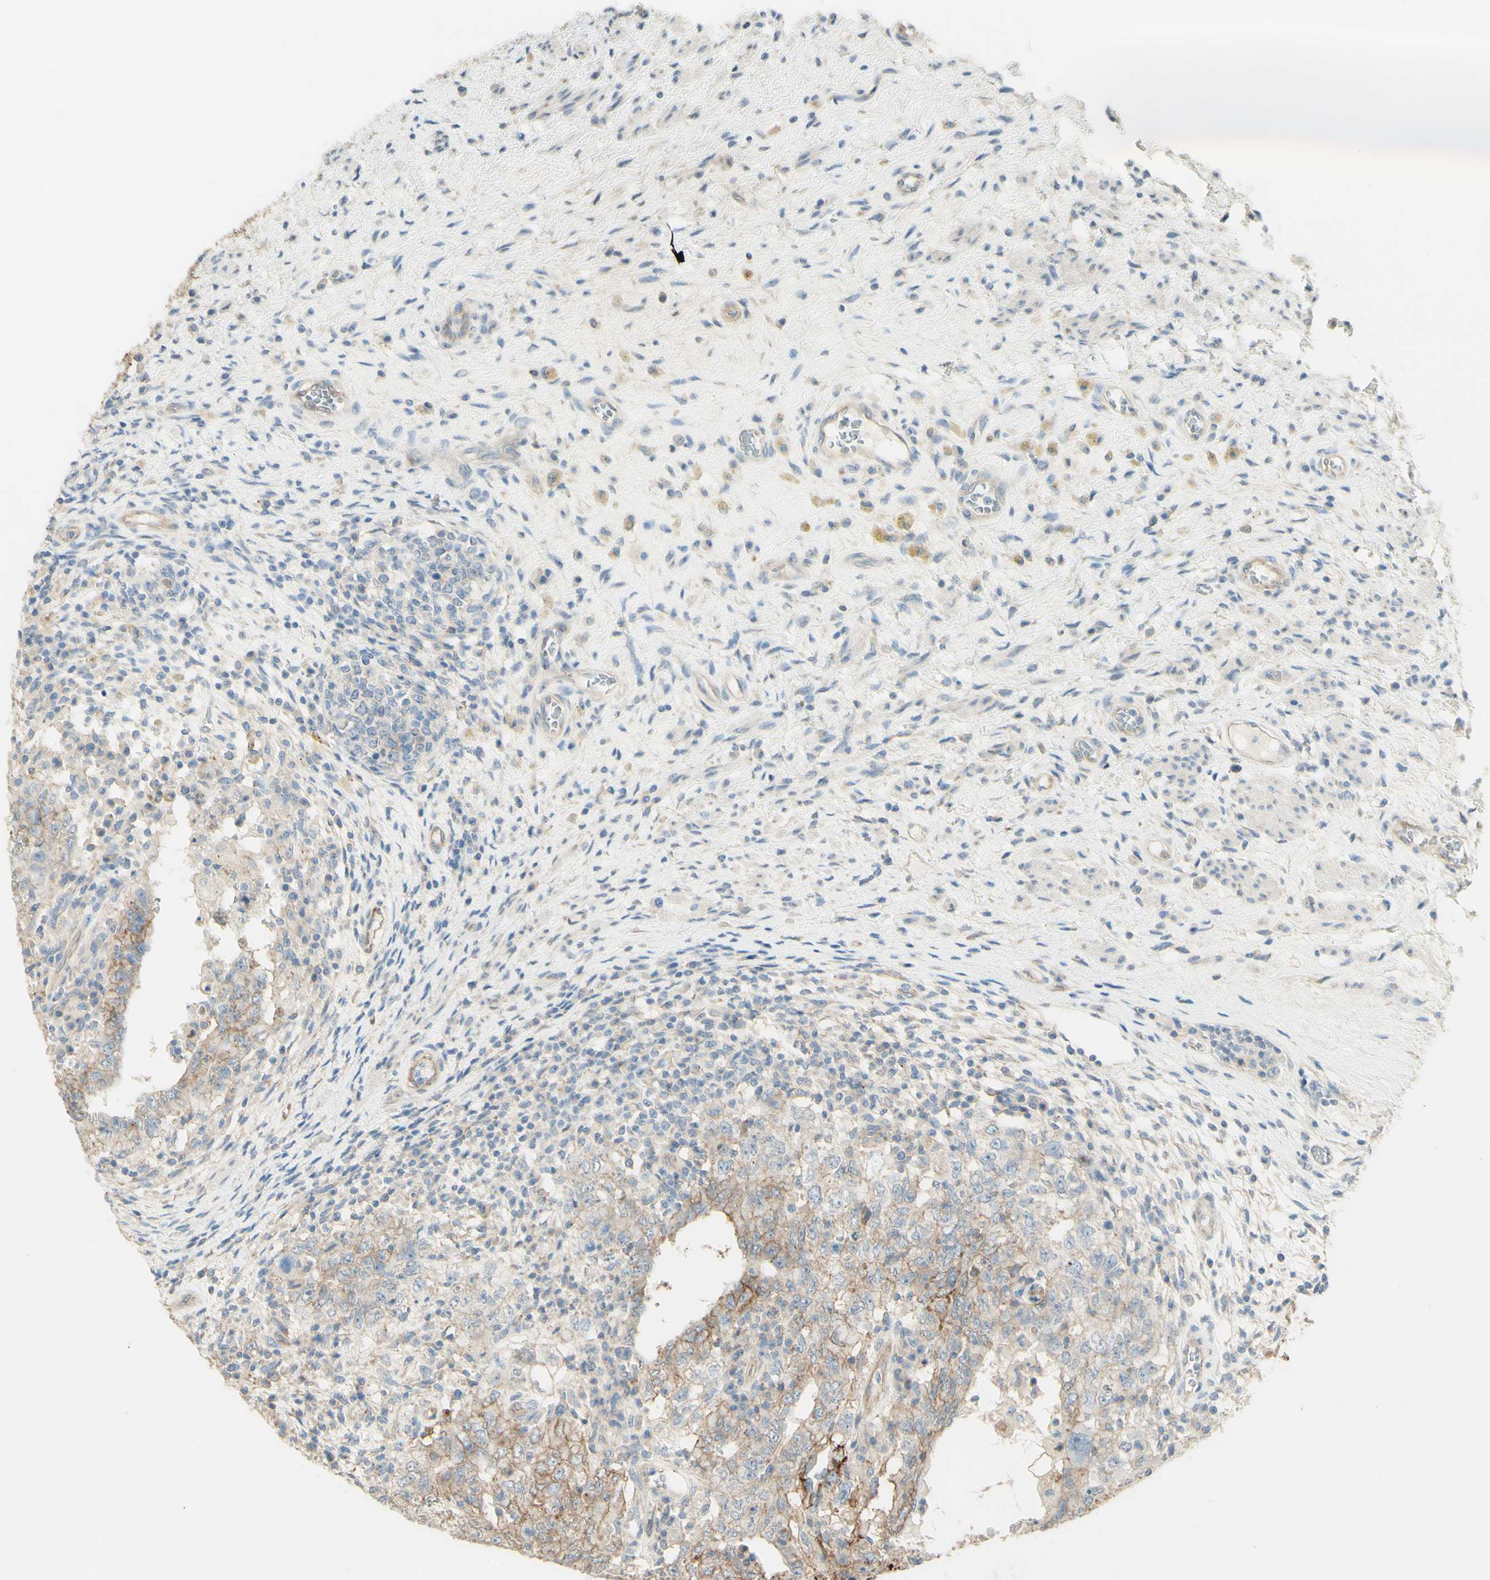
{"staining": {"intensity": "moderate", "quantity": "25%-75%", "location": "cytoplasmic/membranous"}, "tissue": "testis cancer", "cell_type": "Tumor cells", "image_type": "cancer", "snomed": [{"axis": "morphology", "description": "Carcinoma, Embryonal, NOS"}, {"axis": "topography", "description": "Testis"}], "caption": "Testis embryonal carcinoma was stained to show a protein in brown. There is medium levels of moderate cytoplasmic/membranous staining in about 25%-75% of tumor cells. (Brightfield microscopy of DAB IHC at high magnification).", "gene": "RNF149", "patient": {"sex": "male", "age": 26}}